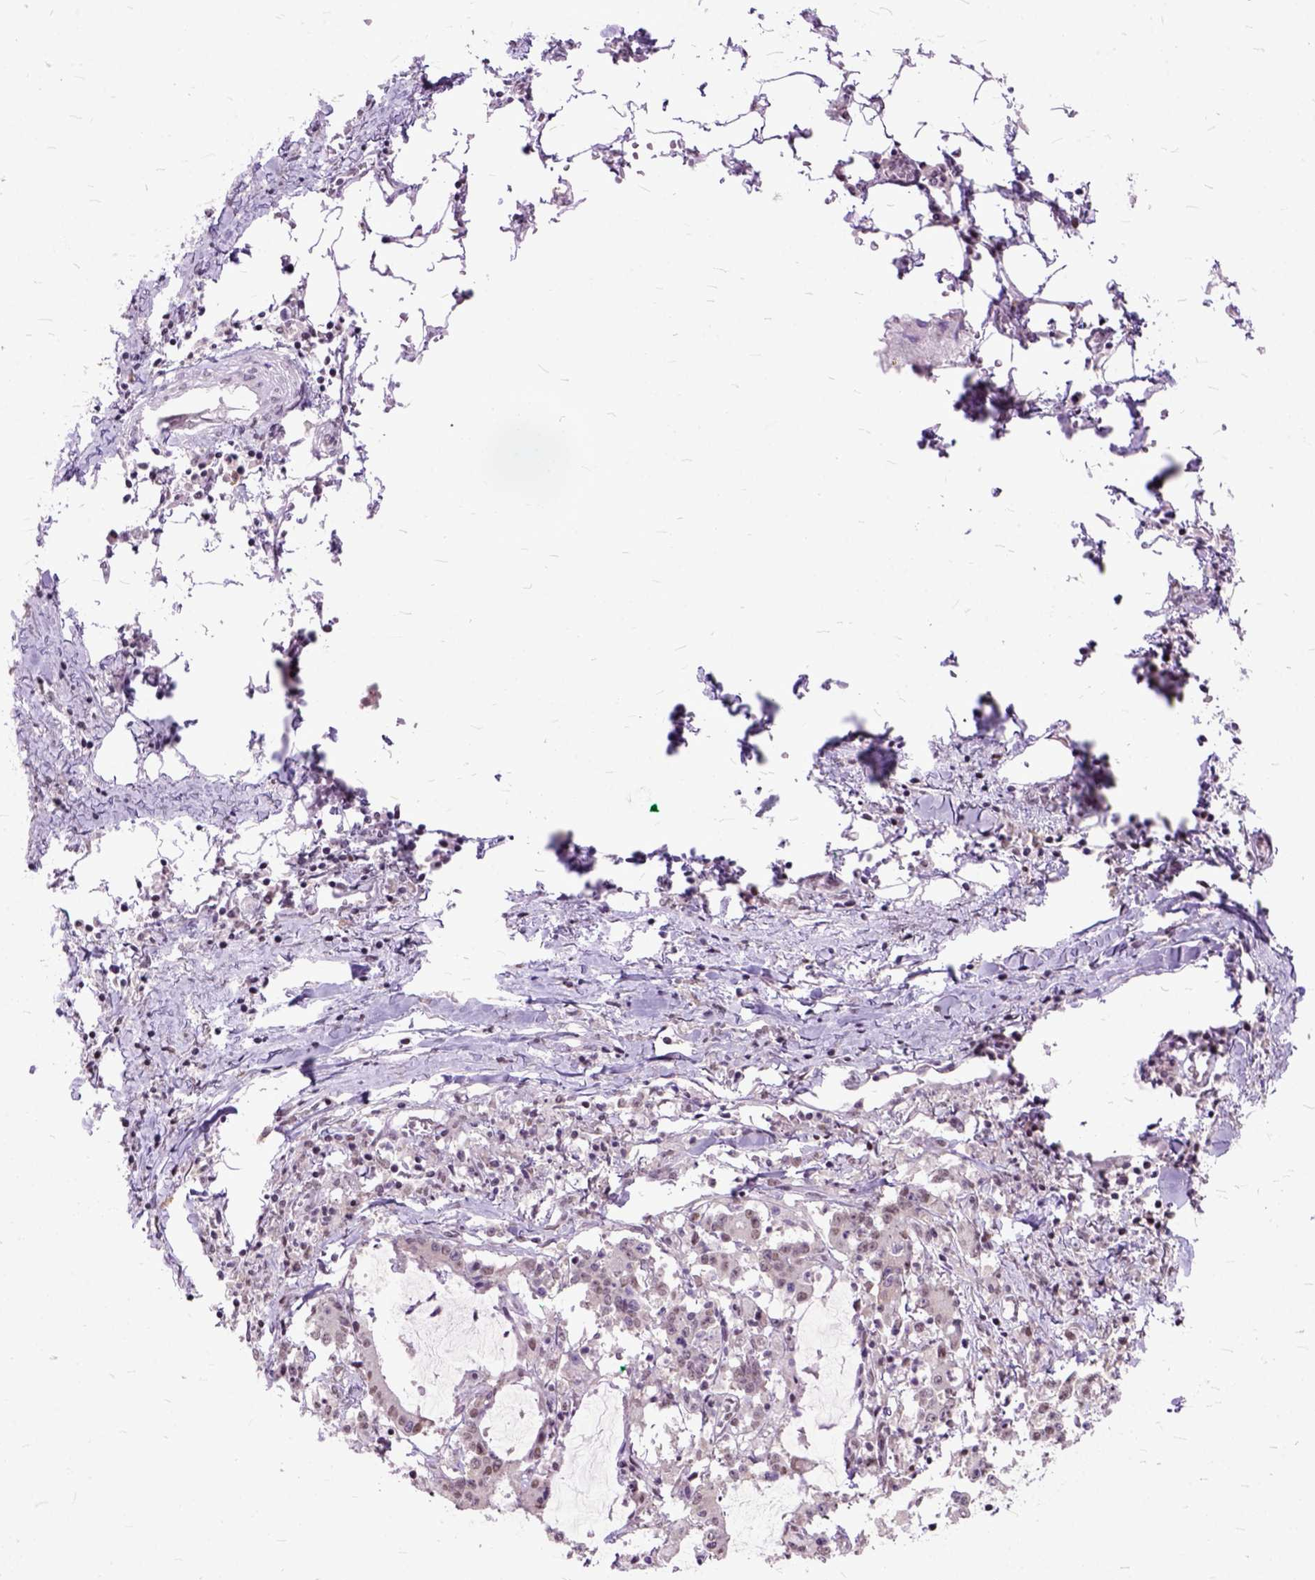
{"staining": {"intensity": "moderate", "quantity": "<25%", "location": "nuclear"}, "tissue": "stomach cancer", "cell_type": "Tumor cells", "image_type": "cancer", "snomed": [{"axis": "morphology", "description": "Adenocarcinoma, NOS"}, {"axis": "topography", "description": "Stomach, upper"}], "caption": "This micrograph displays immunohistochemistry staining of stomach cancer (adenocarcinoma), with low moderate nuclear positivity in about <25% of tumor cells.", "gene": "ORC5", "patient": {"sex": "male", "age": 68}}